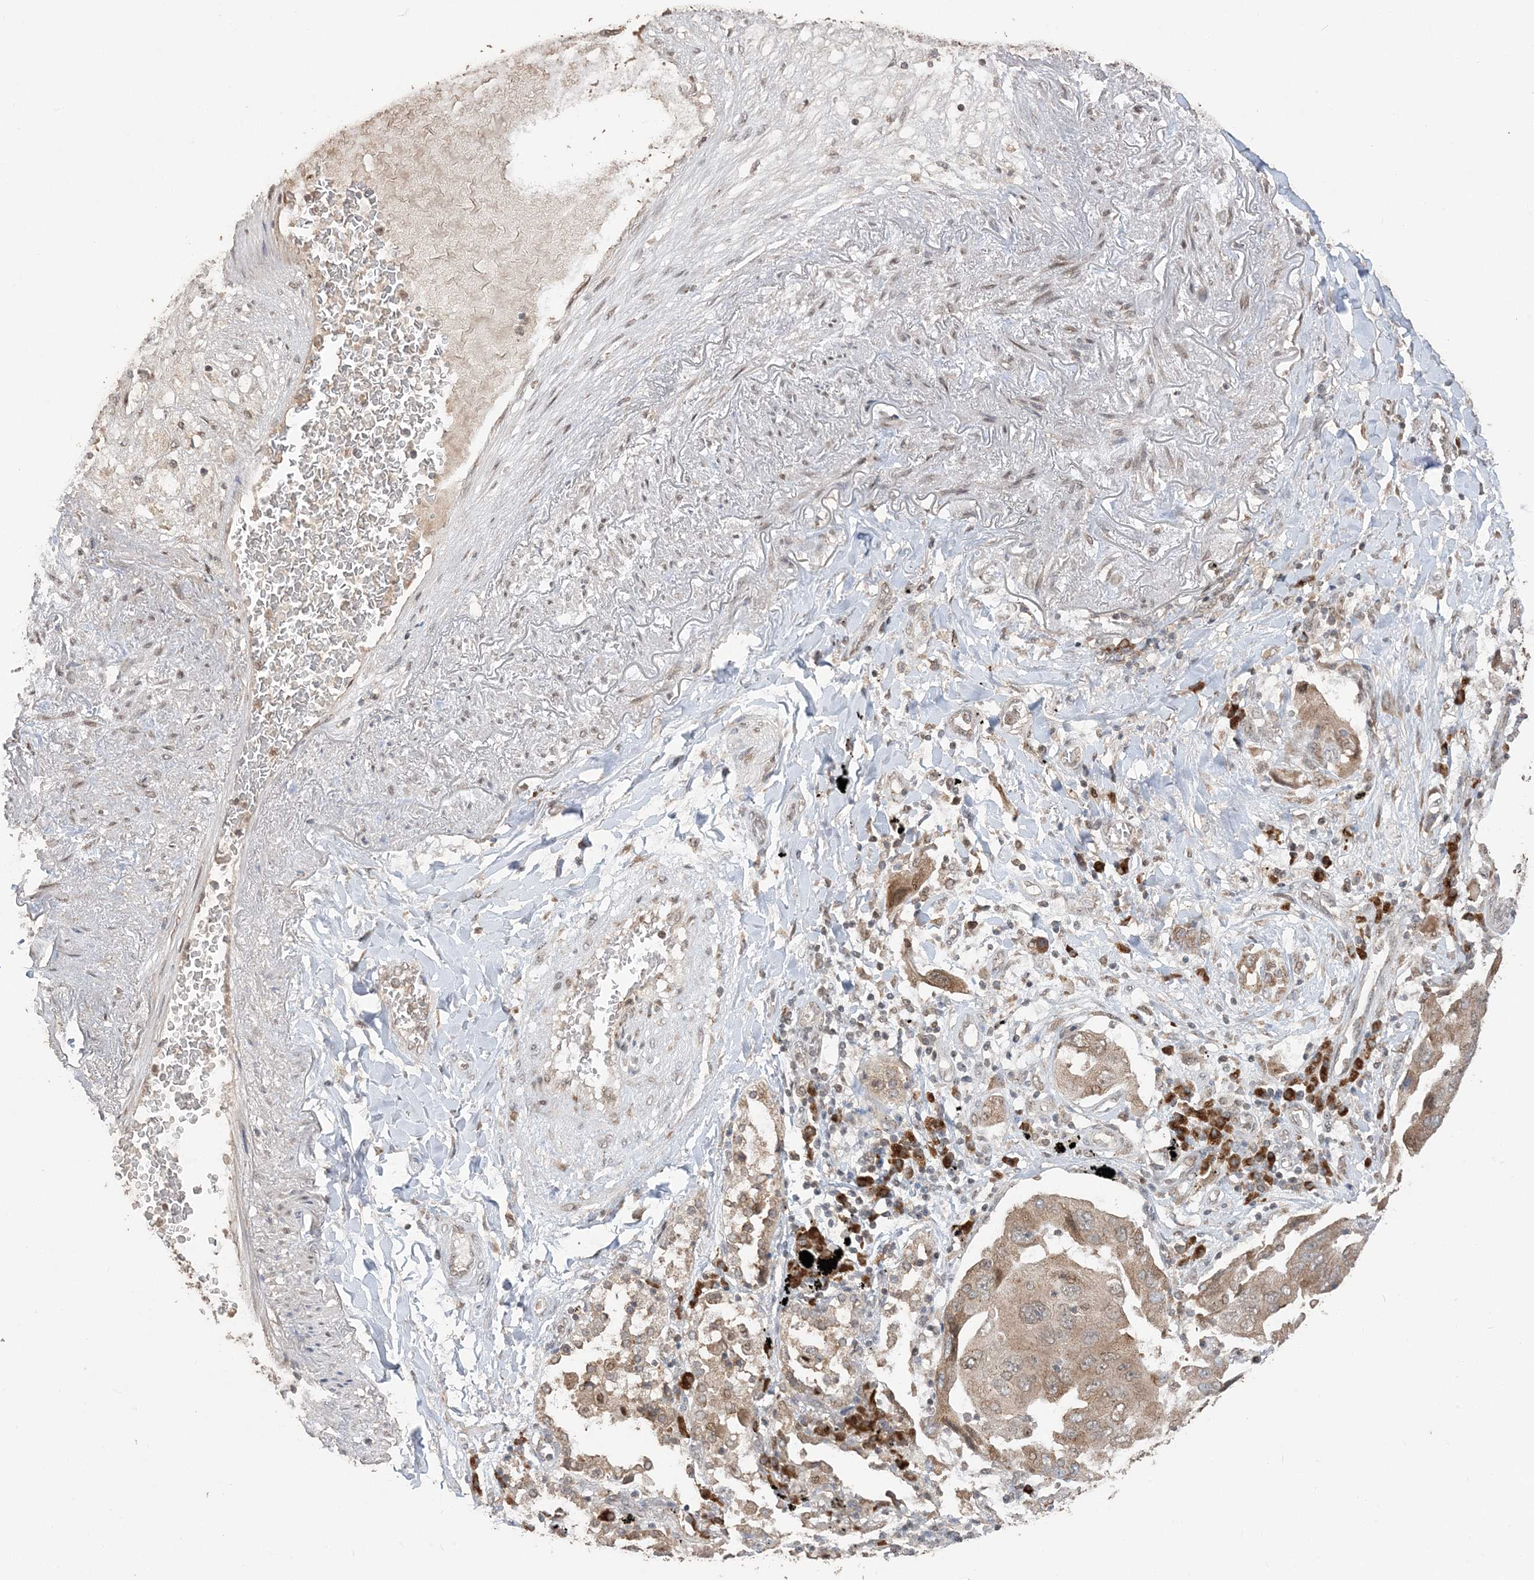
{"staining": {"intensity": "moderate", "quantity": ">75%", "location": "cytoplasmic/membranous"}, "tissue": "lung cancer", "cell_type": "Tumor cells", "image_type": "cancer", "snomed": [{"axis": "morphology", "description": "Adenocarcinoma, NOS"}, {"axis": "topography", "description": "Lung"}], "caption": "DAB immunohistochemical staining of human lung cancer (adenocarcinoma) demonstrates moderate cytoplasmic/membranous protein expression in about >75% of tumor cells. The protein is stained brown, and the nuclei are stained in blue (DAB (3,3'-diaminobenzidine) IHC with brightfield microscopy, high magnification).", "gene": "RER1", "patient": {"sex": "female", "age": 65}}